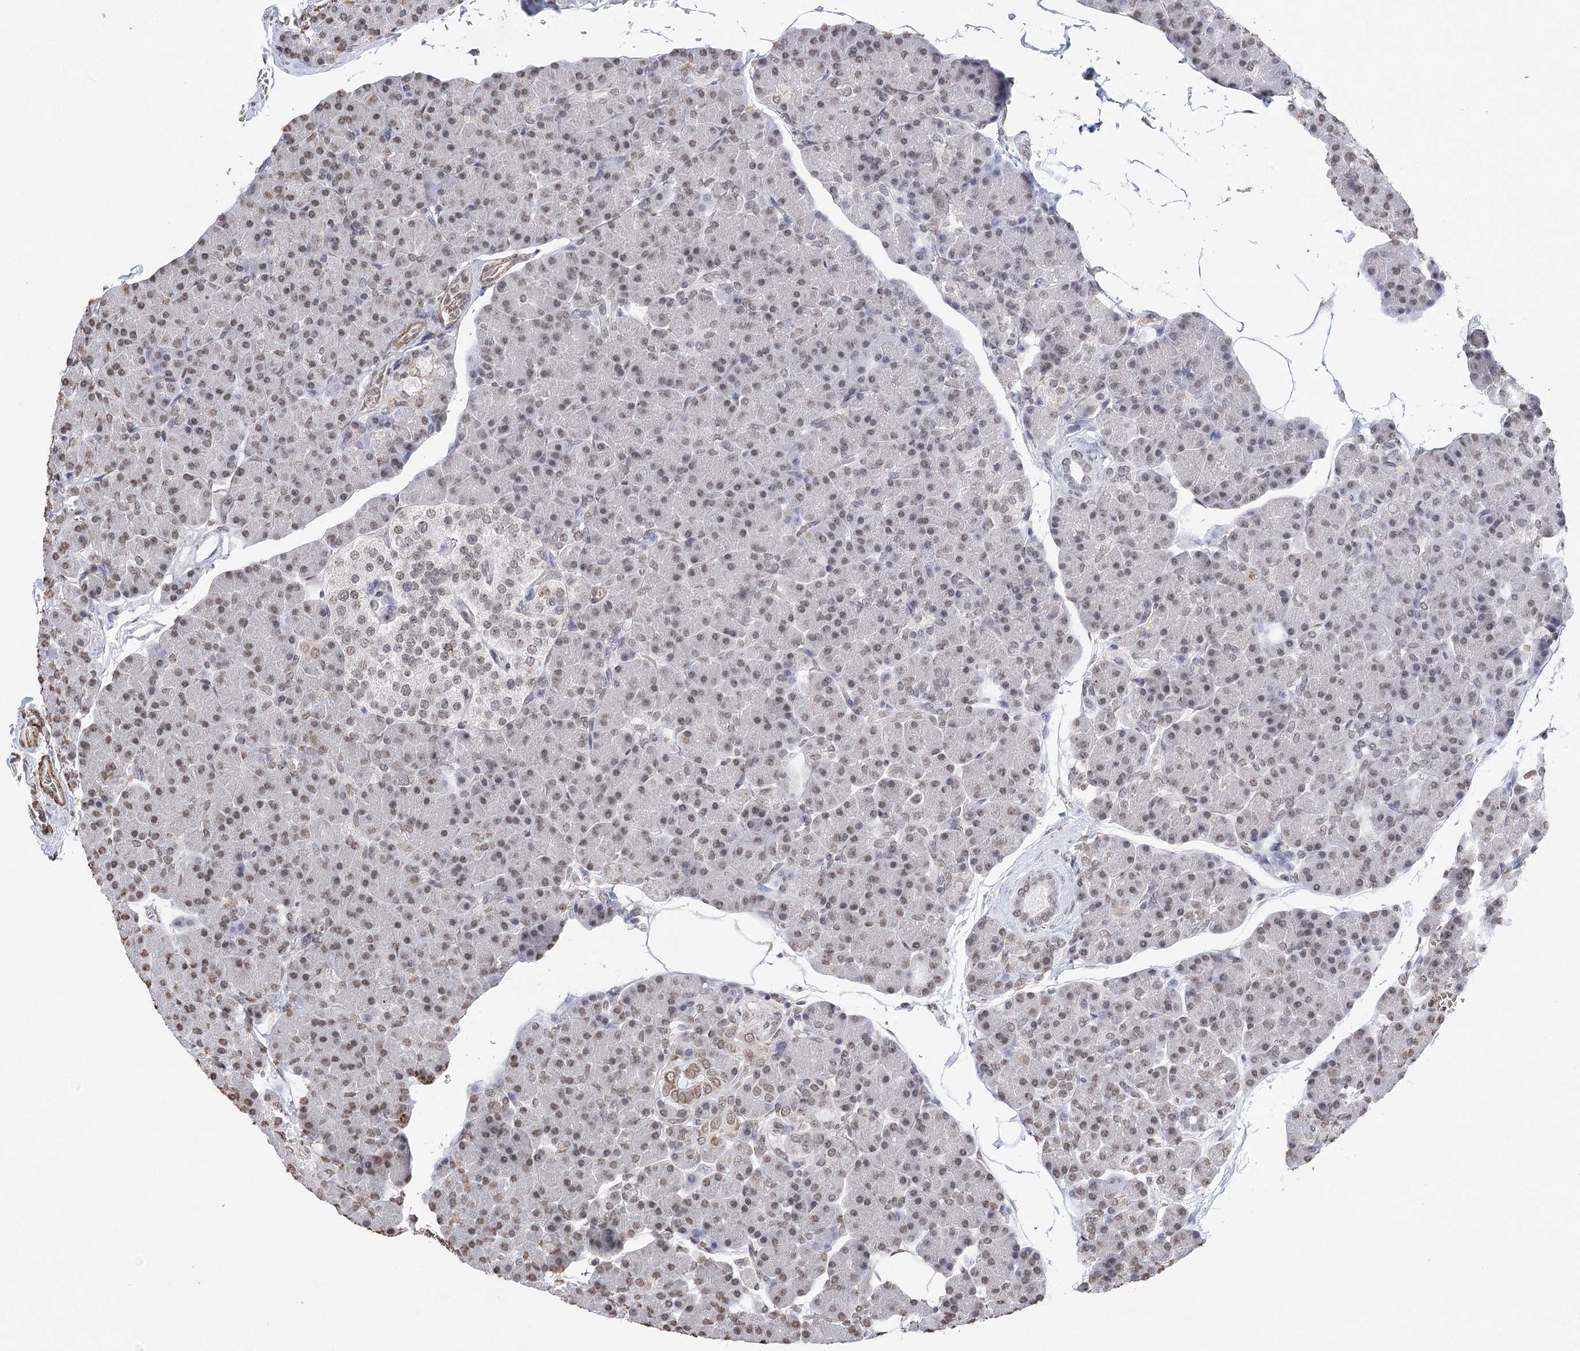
{"staining": {"intensity": "weak", "quantity": "25%-75%", "location": "nuclear"}, "tissue": "pancreas", "cell_type": "Exocrine glandular cells", "image_type": "normal", "snomed": [{"axis": "morphology", "description": "Normal tissue, NOS"}, {"axis": "topography", "description": "Pancreas"}], "caption": "Brown immunohistochemical staining in unremarkable human pancreas shows weak nuclear positivity in about 25%-75% of exocrine glandular cells. The staining was performed using DAB (3,3'-diaminobenzidine), with brown indicating positive protein expression. Nuclei are stained blue with hematoxylin.", "gene": "ENSG00000275740", "patient": {"sex": "female", "age": 43}}